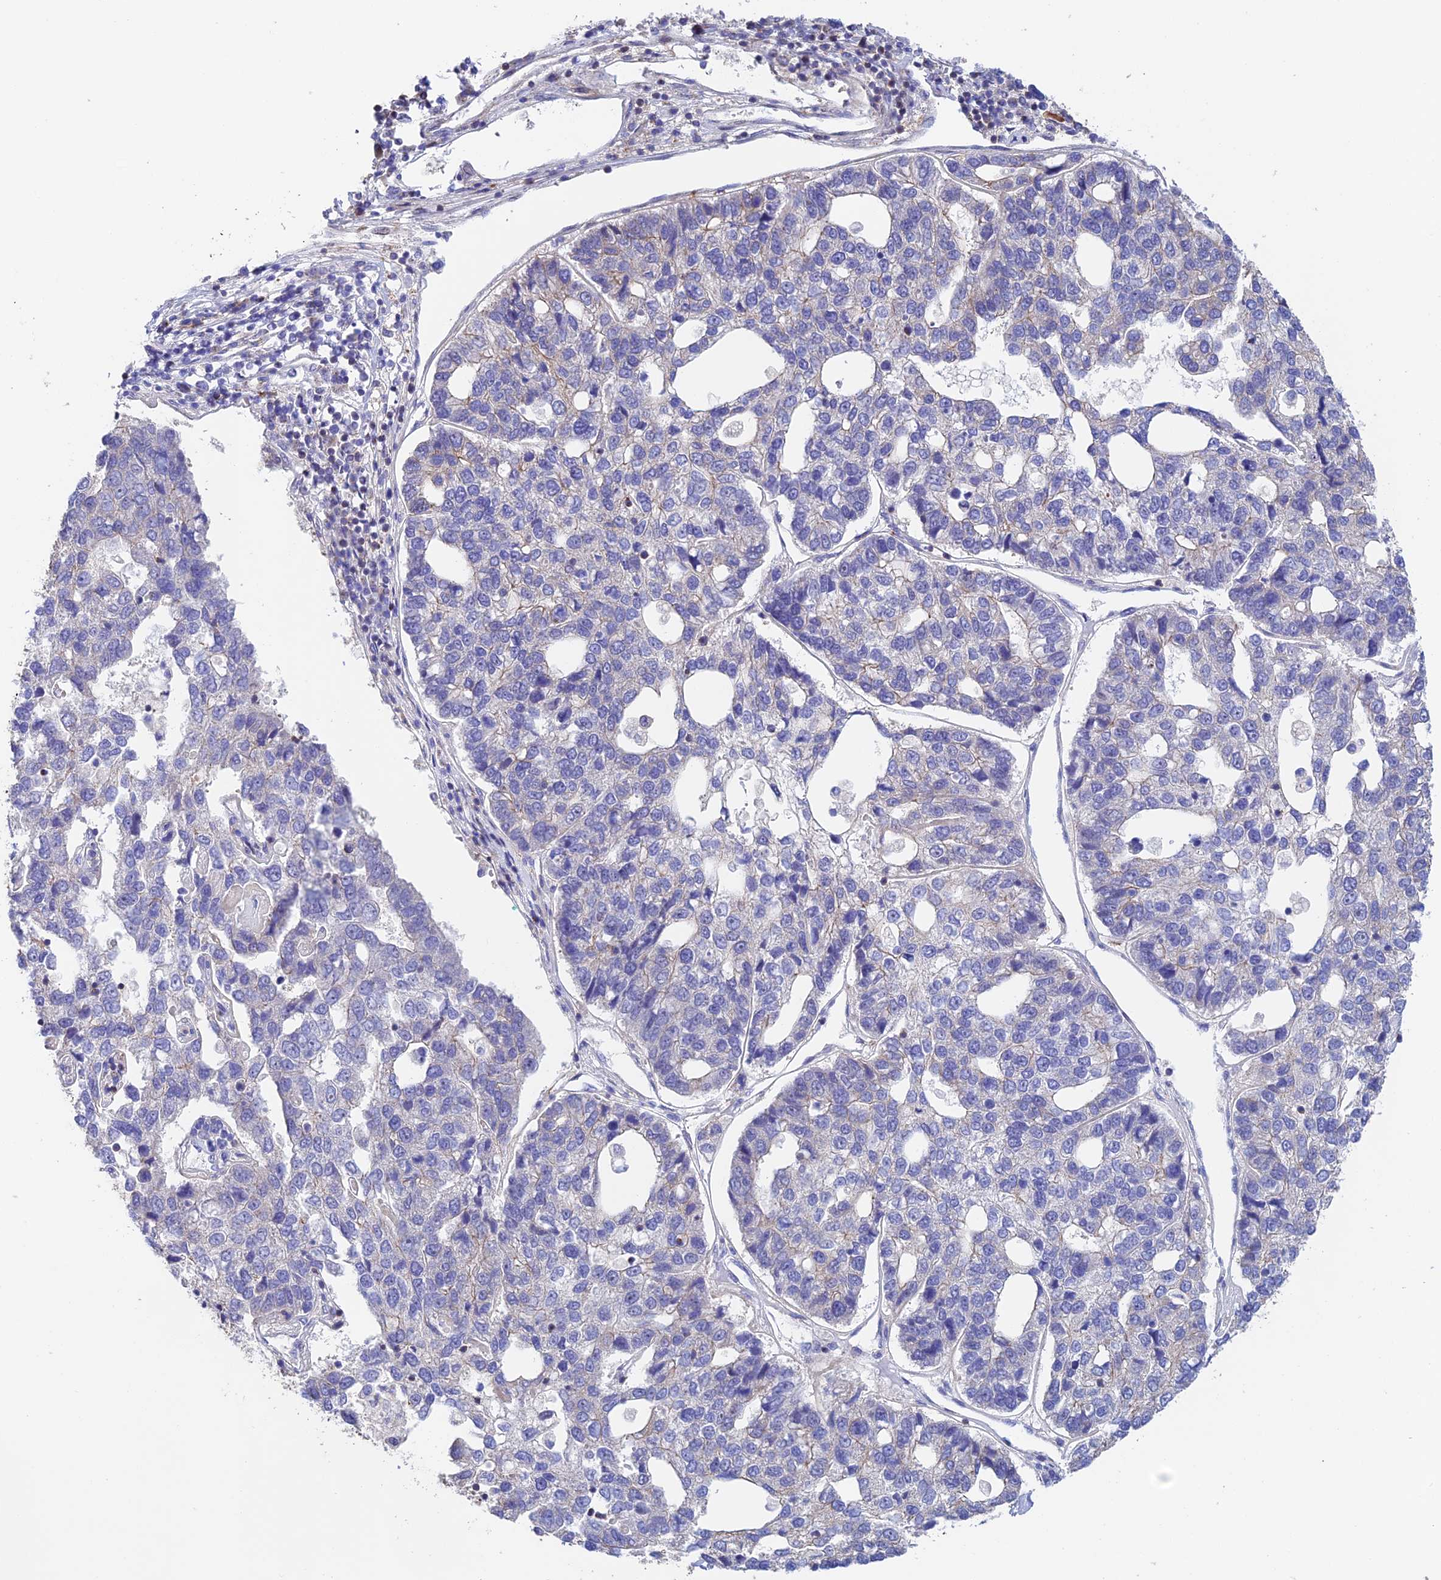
{"staining": {"intensity": "negative", "quantity": "none", "location": "none"}, "tissue": "pancreatic cancer", "cell_type": "Tumor cells", "image_type": "cancer", "snomed": [{"axis": "morphology", "description": "Adenocarcinoma, NOS"}, {"axis": "topography", "description": "Pancreas"}], "caption": "Human pancreatic adenocarcinoma stained for a protein using immunohistochemistry shows no staining in tumor cells.", "gene": "PRIM1", "patient": {"sex": "female", "age": 61}}